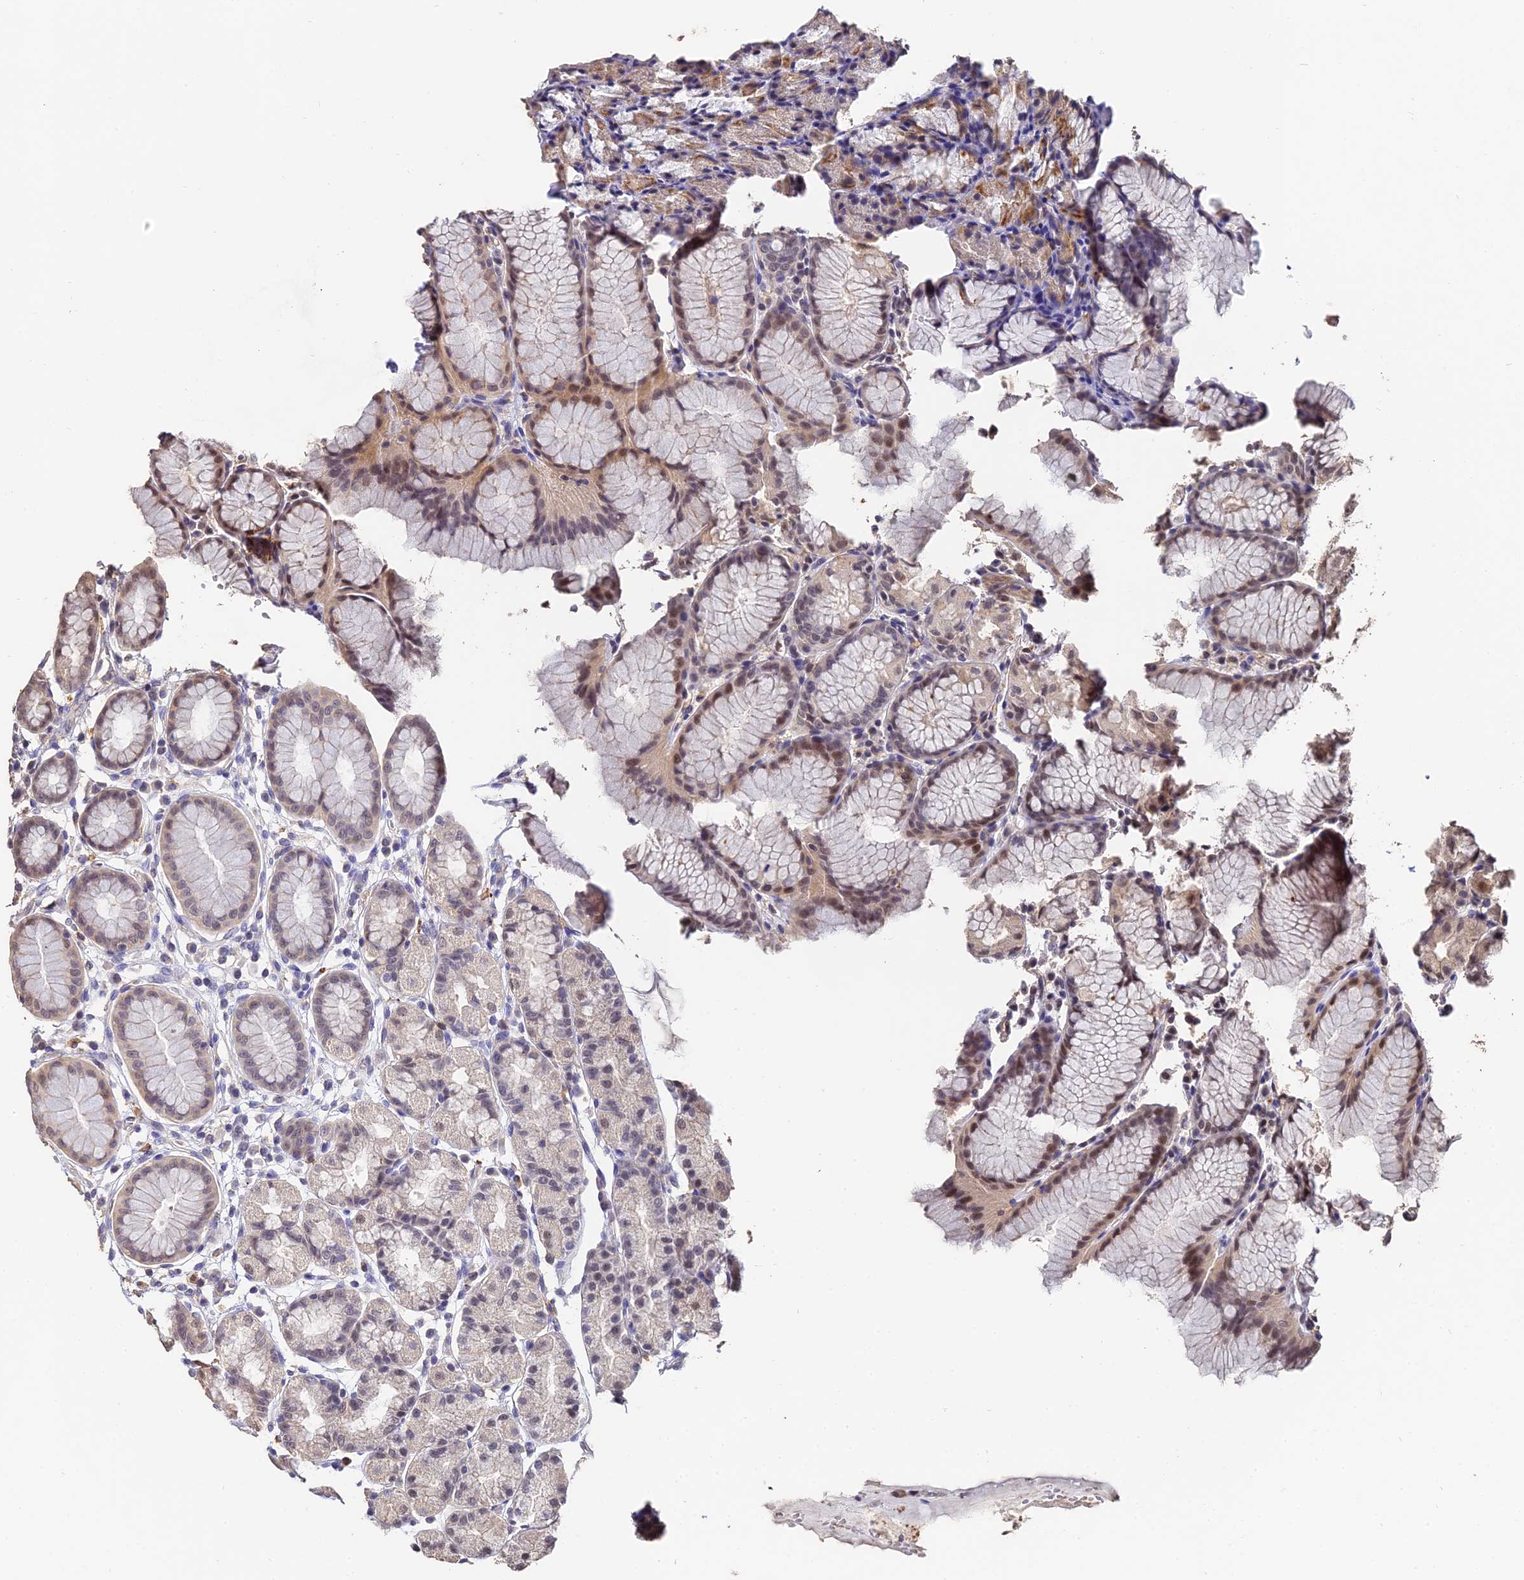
{"staining": {"intensity": "weak", "quantity": "<25%", "location": "cytoplasmic/membranous,nuclear"}, "tissue": "stomach", "cell_type": "Glandular cells", "image_type": "normal", "snomed": [{"axis": "morphology", "description": "Normal tissue, NOS"}, {"axis": "topography", "description": "Stomach, upper"}], "caption": "Glandular cells are negative for brown protein staining in normal stomach. Nuclei are stained in blue.", "gene": "LSM5", "patient": {"sex": "male", "age": 47}}